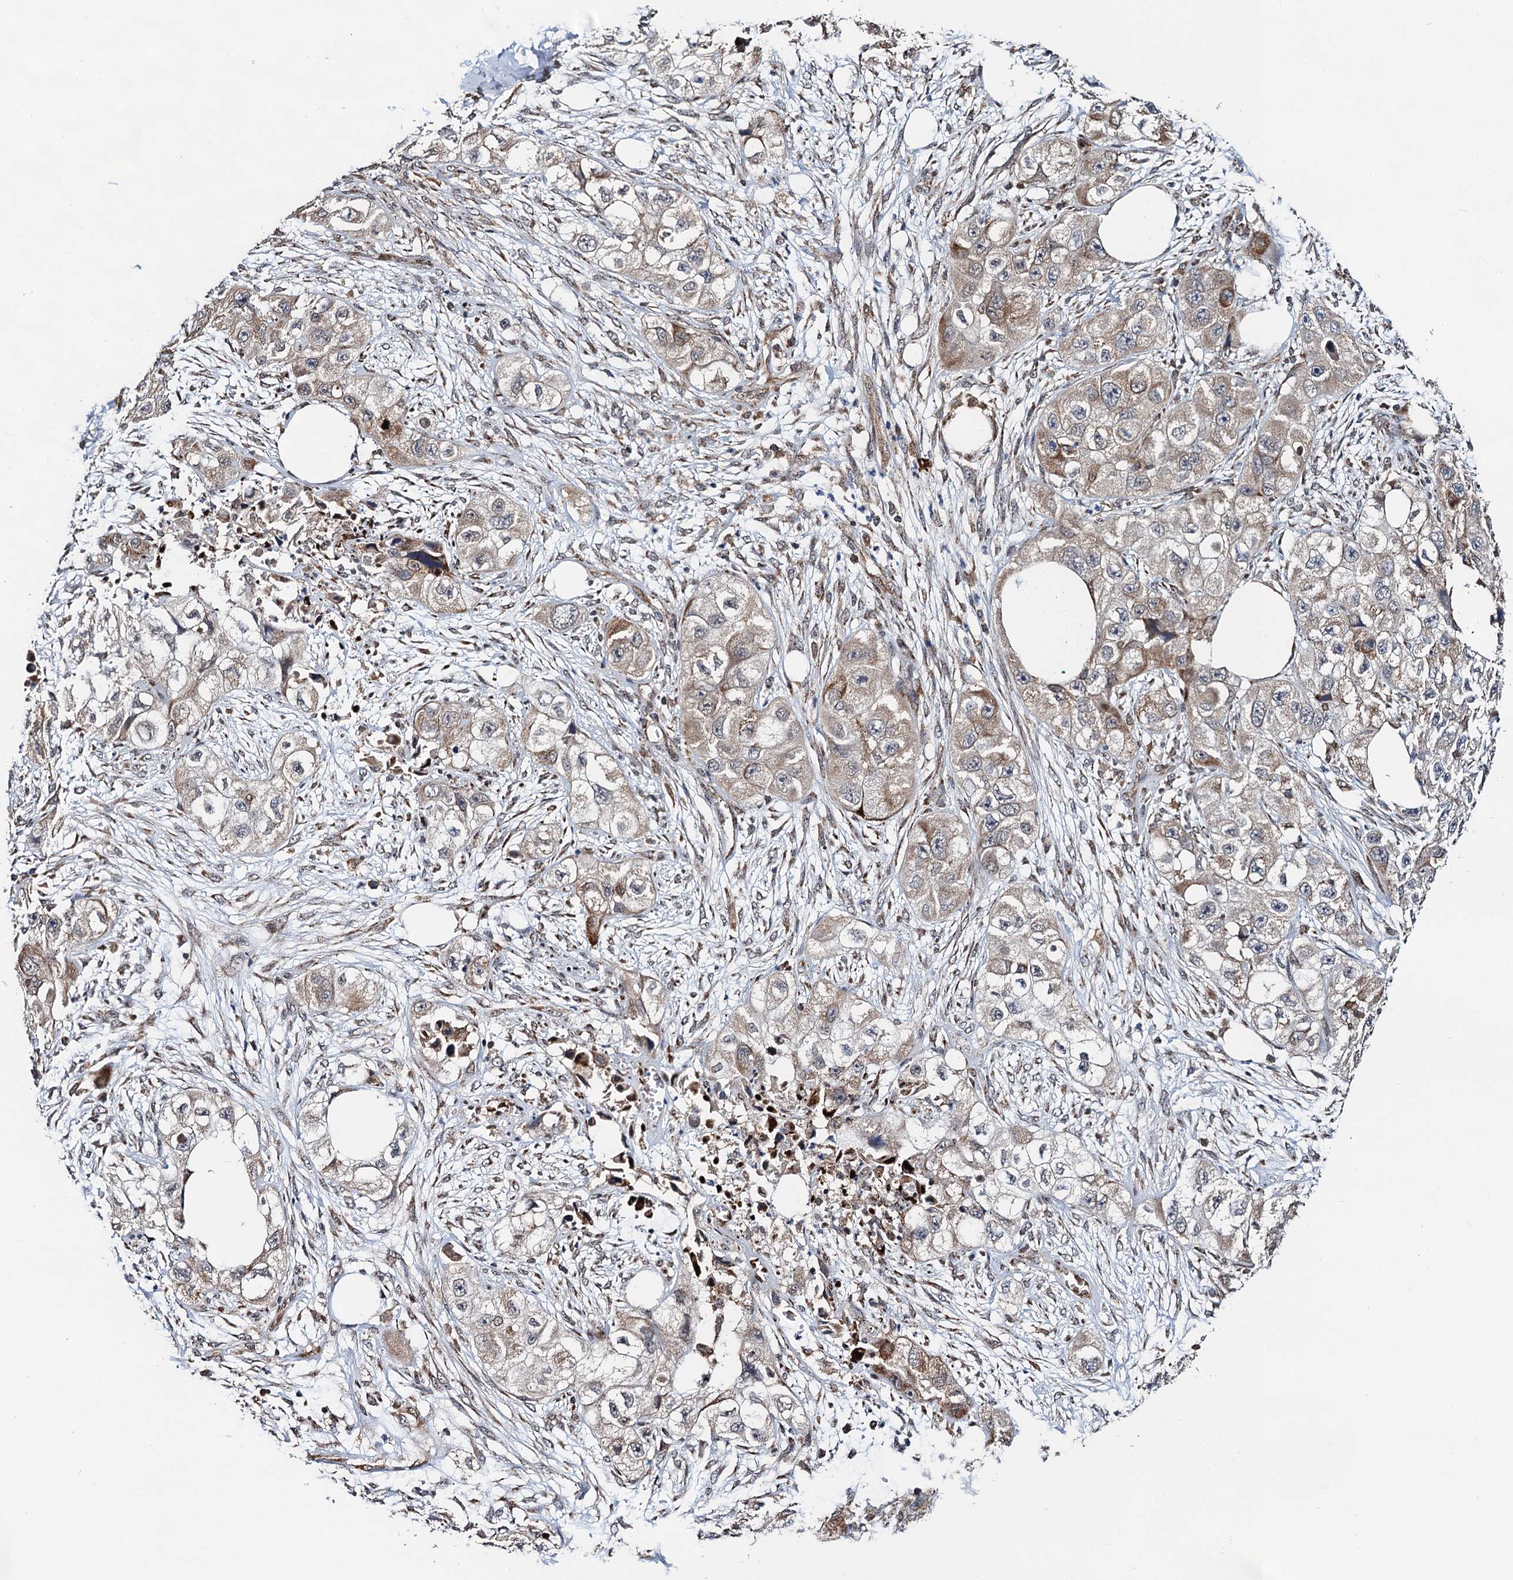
{"staining": {"intensity": "weak", "quantity": ">75%", "location": "cytoplasmic/membranous"}, "tissue": "skin cancer", "cell_type": "Tumor cells", "image_type": "cancer", "snomed": [{"axis": "morphology", "description": "Squamous cell carcinoma, NOS"}, {"axis": "topography", "description": "Skin"}, {"axis": "topography", "description": "Subcutis"}], "caption": "A brown stain shows weak cytoplasmic/membranous staining of a protein in human skin cancer (squamous cell carcinoma) tumor cells.", "gene": "CMPK2", "patient": {"sex": "male", "age": 73}}